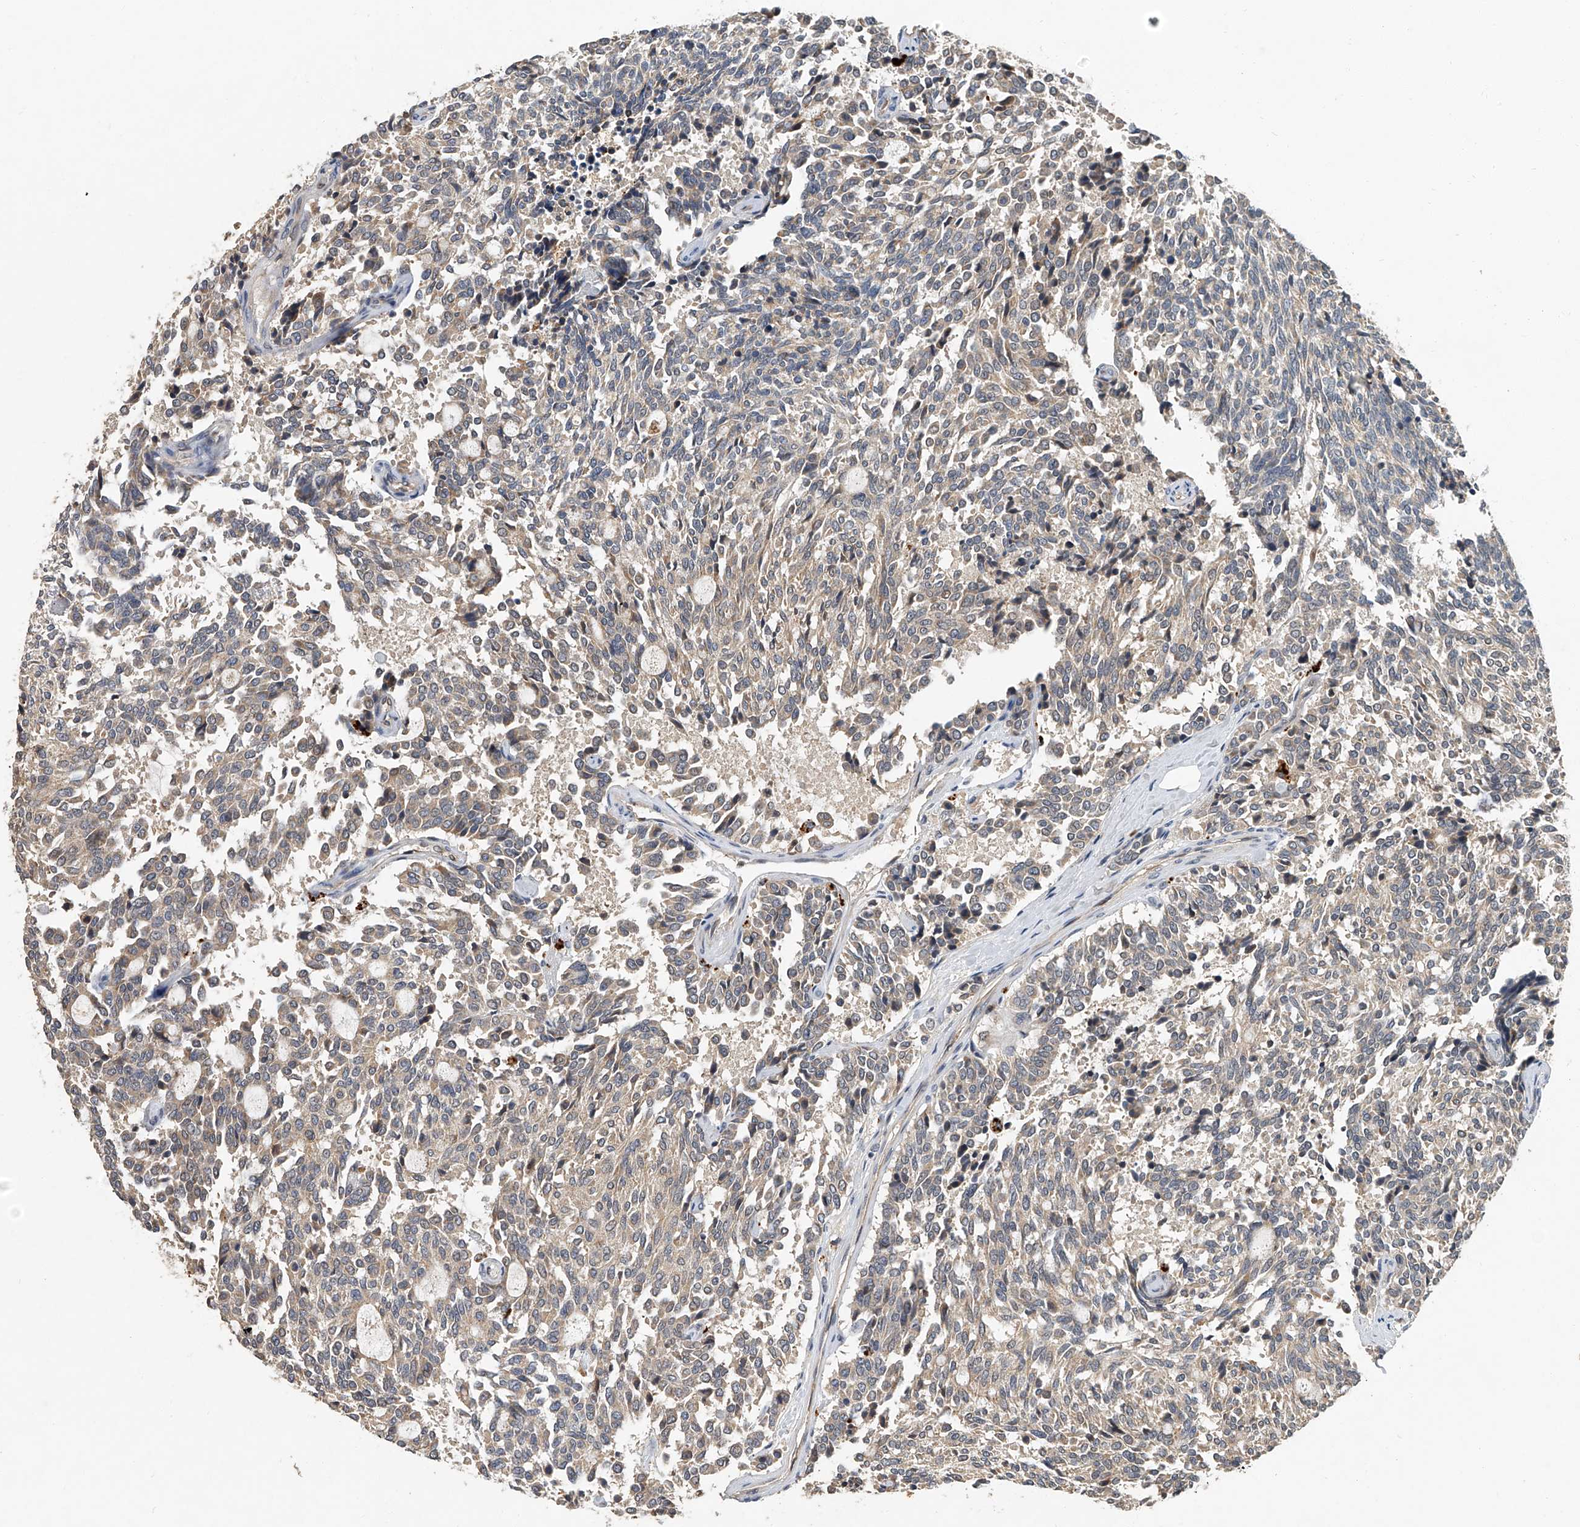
{"staining": {"intensity": "weak", "quantity": "<25%", "location": "cytoplasmic/membranous"}, "tissue": "carcinoid", "cell_type": "Tumor cells", "image_type": "cancer", "snomed": [{"axis": "morphology", "description": "Carcinoid, malignant, NOS"}, {"axis": "topography", "description": "Pancreas"}], "caption": "DAB immunohistochemical staining of carcinoid demonstrates no significant expression in tumor cells.", "gene": "JAG2", "patient": {"sex": "female", "age": 54}}